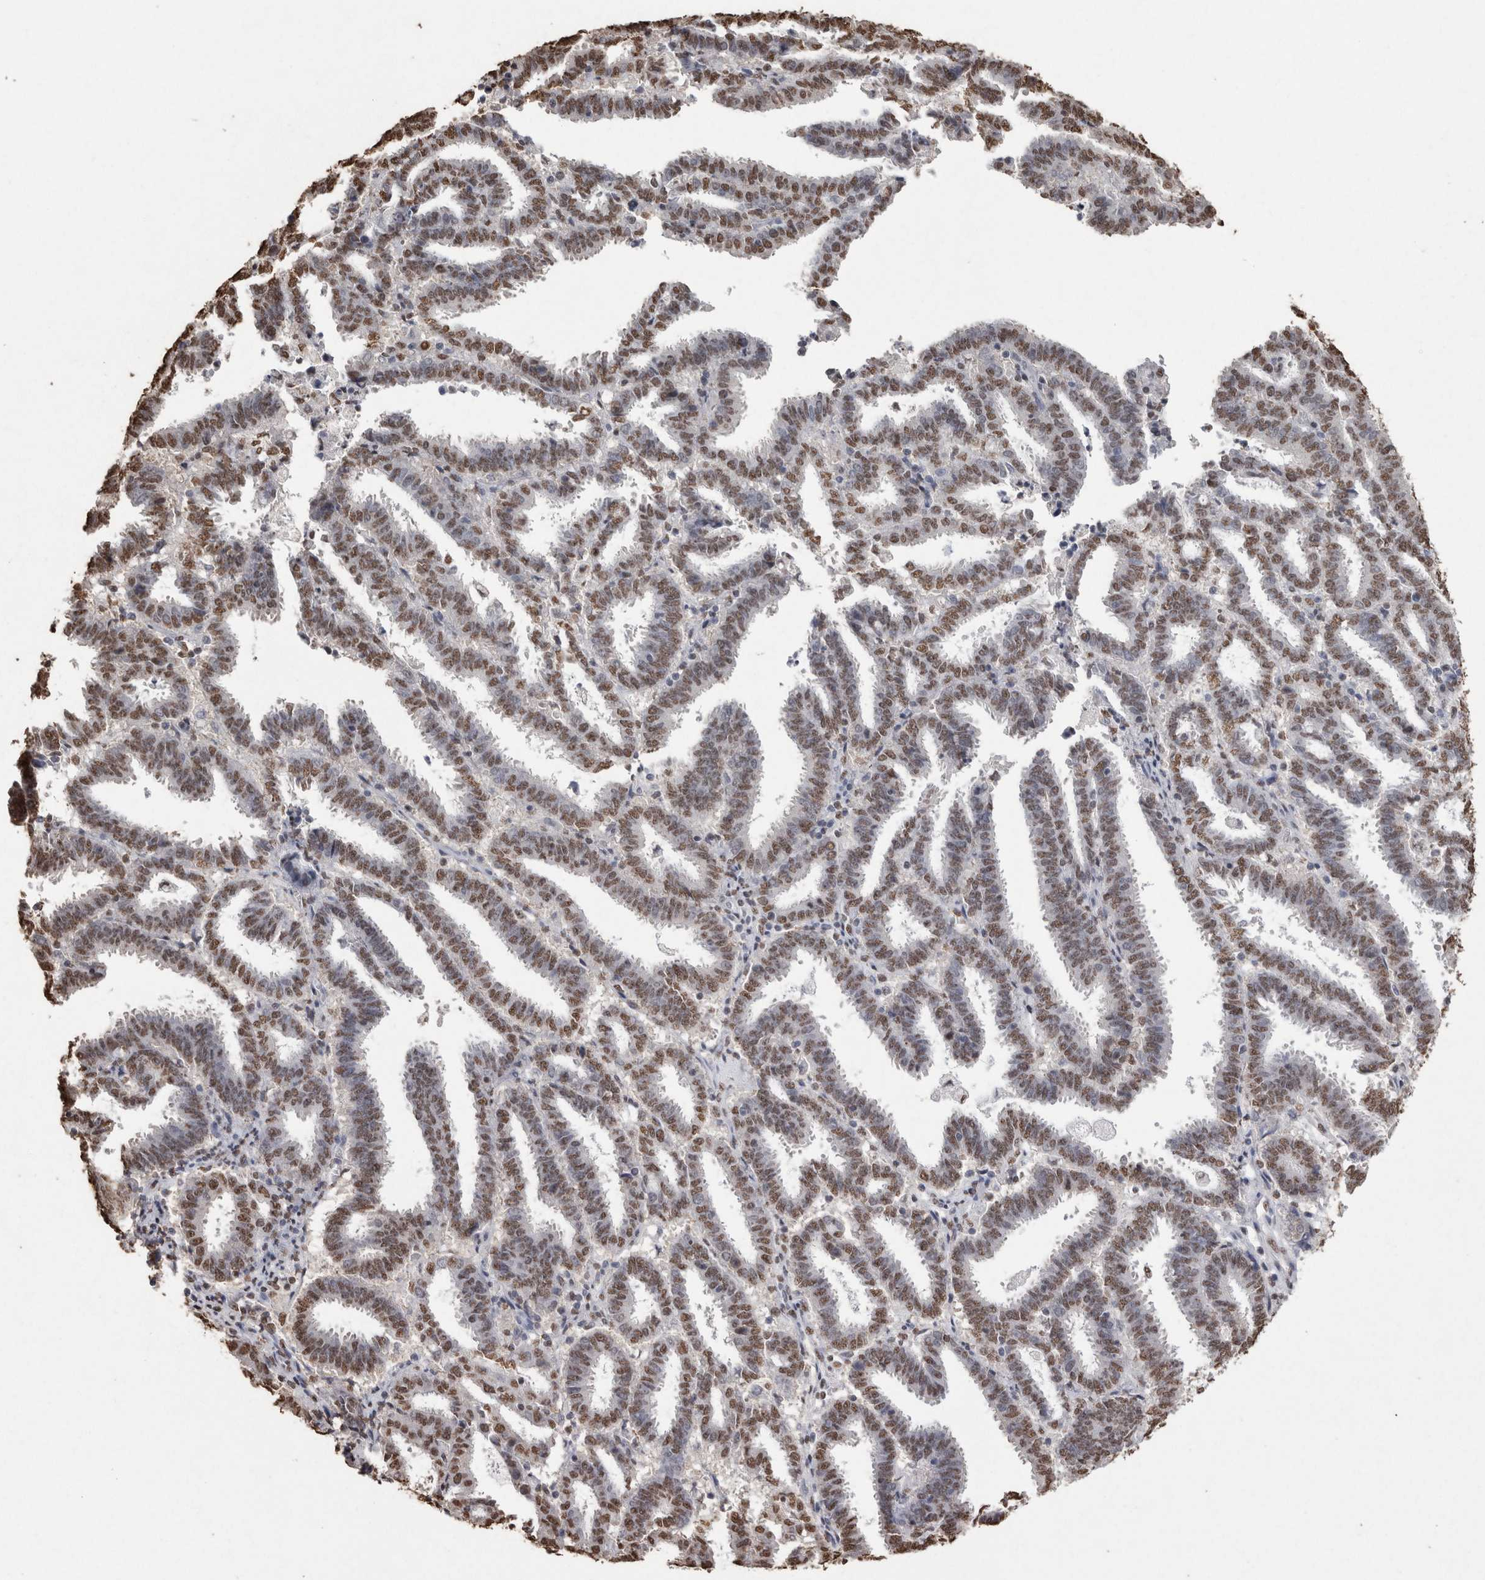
{"staining": {"intensity": "moderate", "quantity": ">75%", "location": "nuclear"}, "tissue": "endometrial cancer", "cell_type": "Tumor cells", "image_type": "cancer", "snomed": [{"axis": "morphology", "description": "Adenocarcinoma, NOS"}, {"axis": "topography", "description": "Uterus"}], "caption": "DAB (3,3'-diaminobenzidine) immunohistochemical staining of adenocarcinoma (endometrial) exhibits moderate nuclear protein staining in about >75% of tumor cells.", "gene": "NTHL1", "patient": {"sex": "female", "age": 83}}